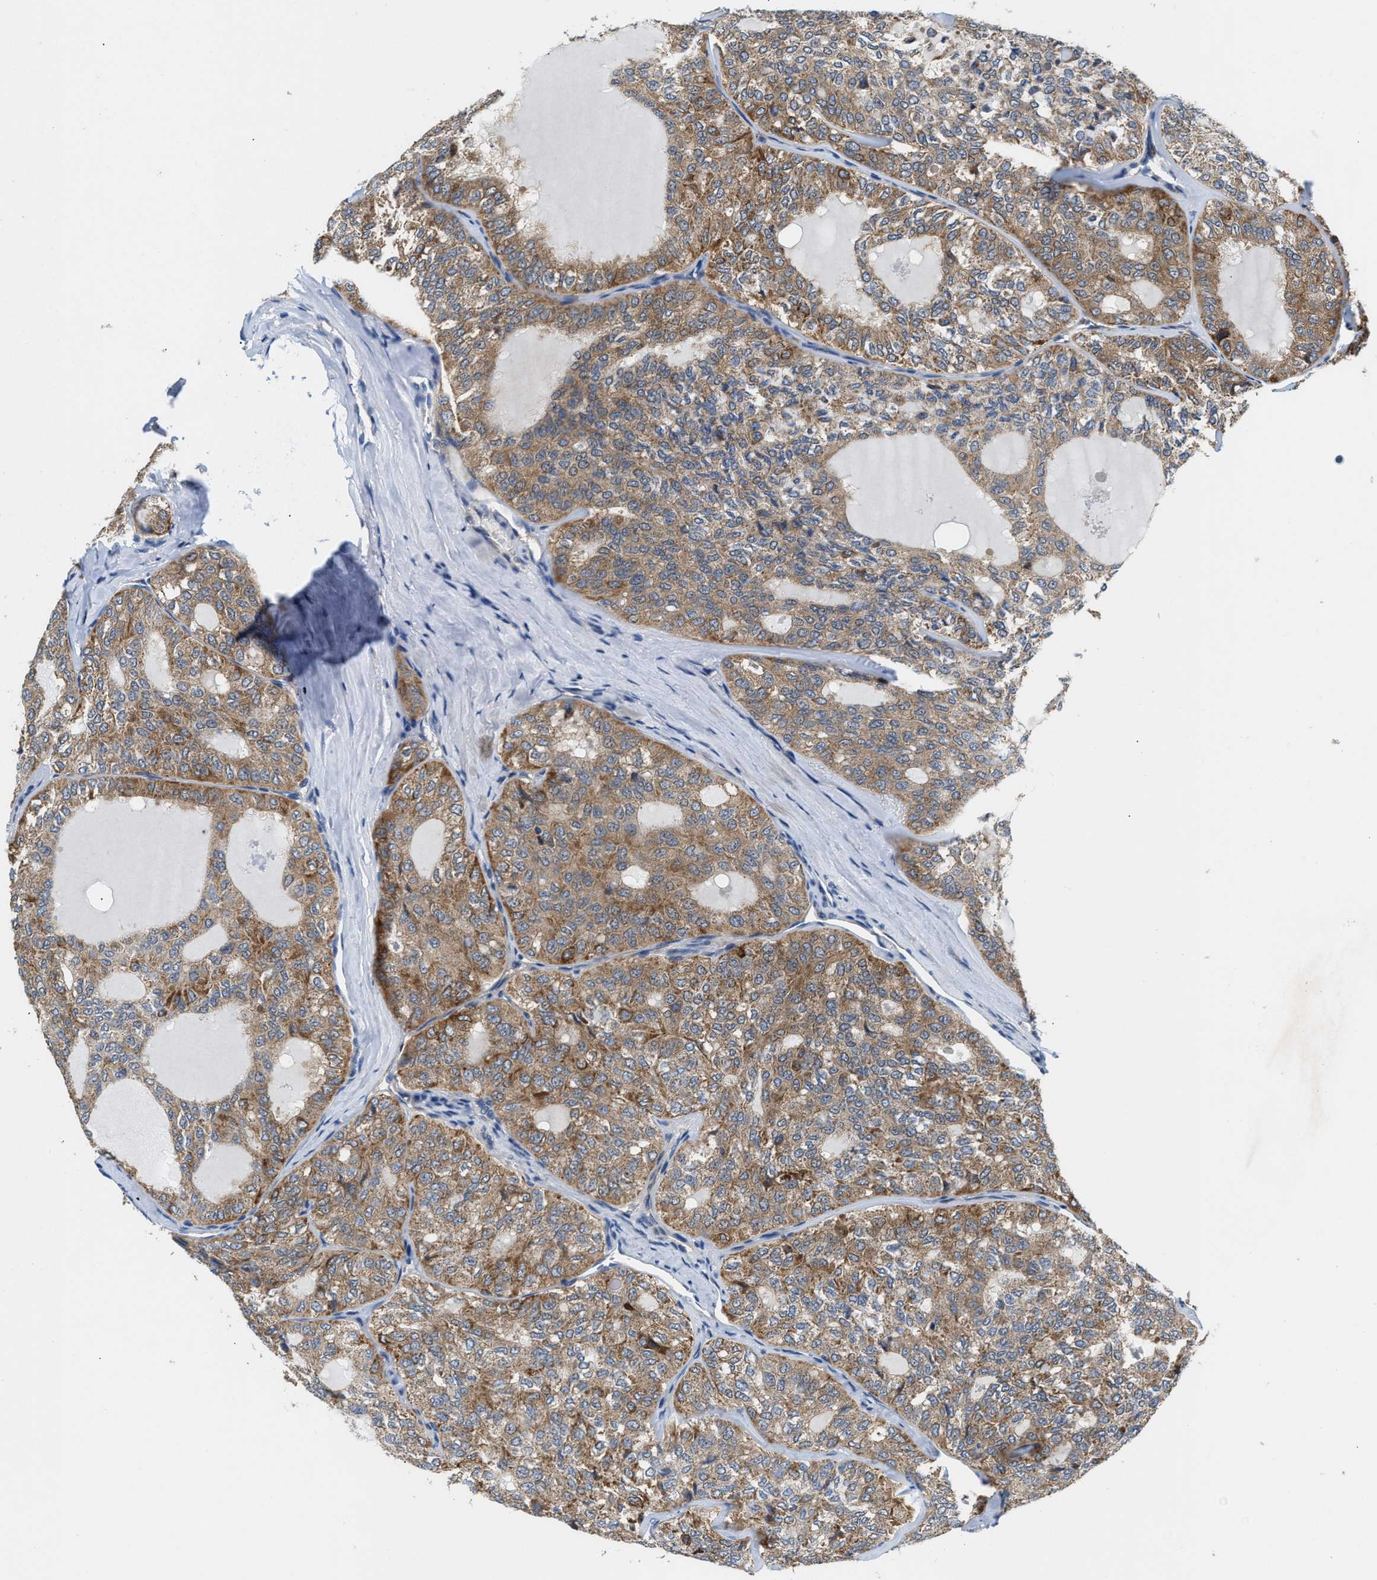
{"staining": {"intensity": "moderate", "quantity": ">75%", "location": "cytoplasmic/membranous"}, "tissue": "thyroid cancer", "cell_type": "Tumor cells", "image_type": "cancer", "snomed": [{"axis": "morphology", "description": "Follicular adenoma carcinoma, NOS"}, {"axis": "topography", "description": "Thyroid gland"}], "caption": "There is medium levels of moderate cytoplasmic/membranous expression in tumor cells of thyroid cancer, as demonstrated by immunohistochemical staining (brown color).", "gene": "CCM2", "patient": {"sex": "male", "age": 75}}